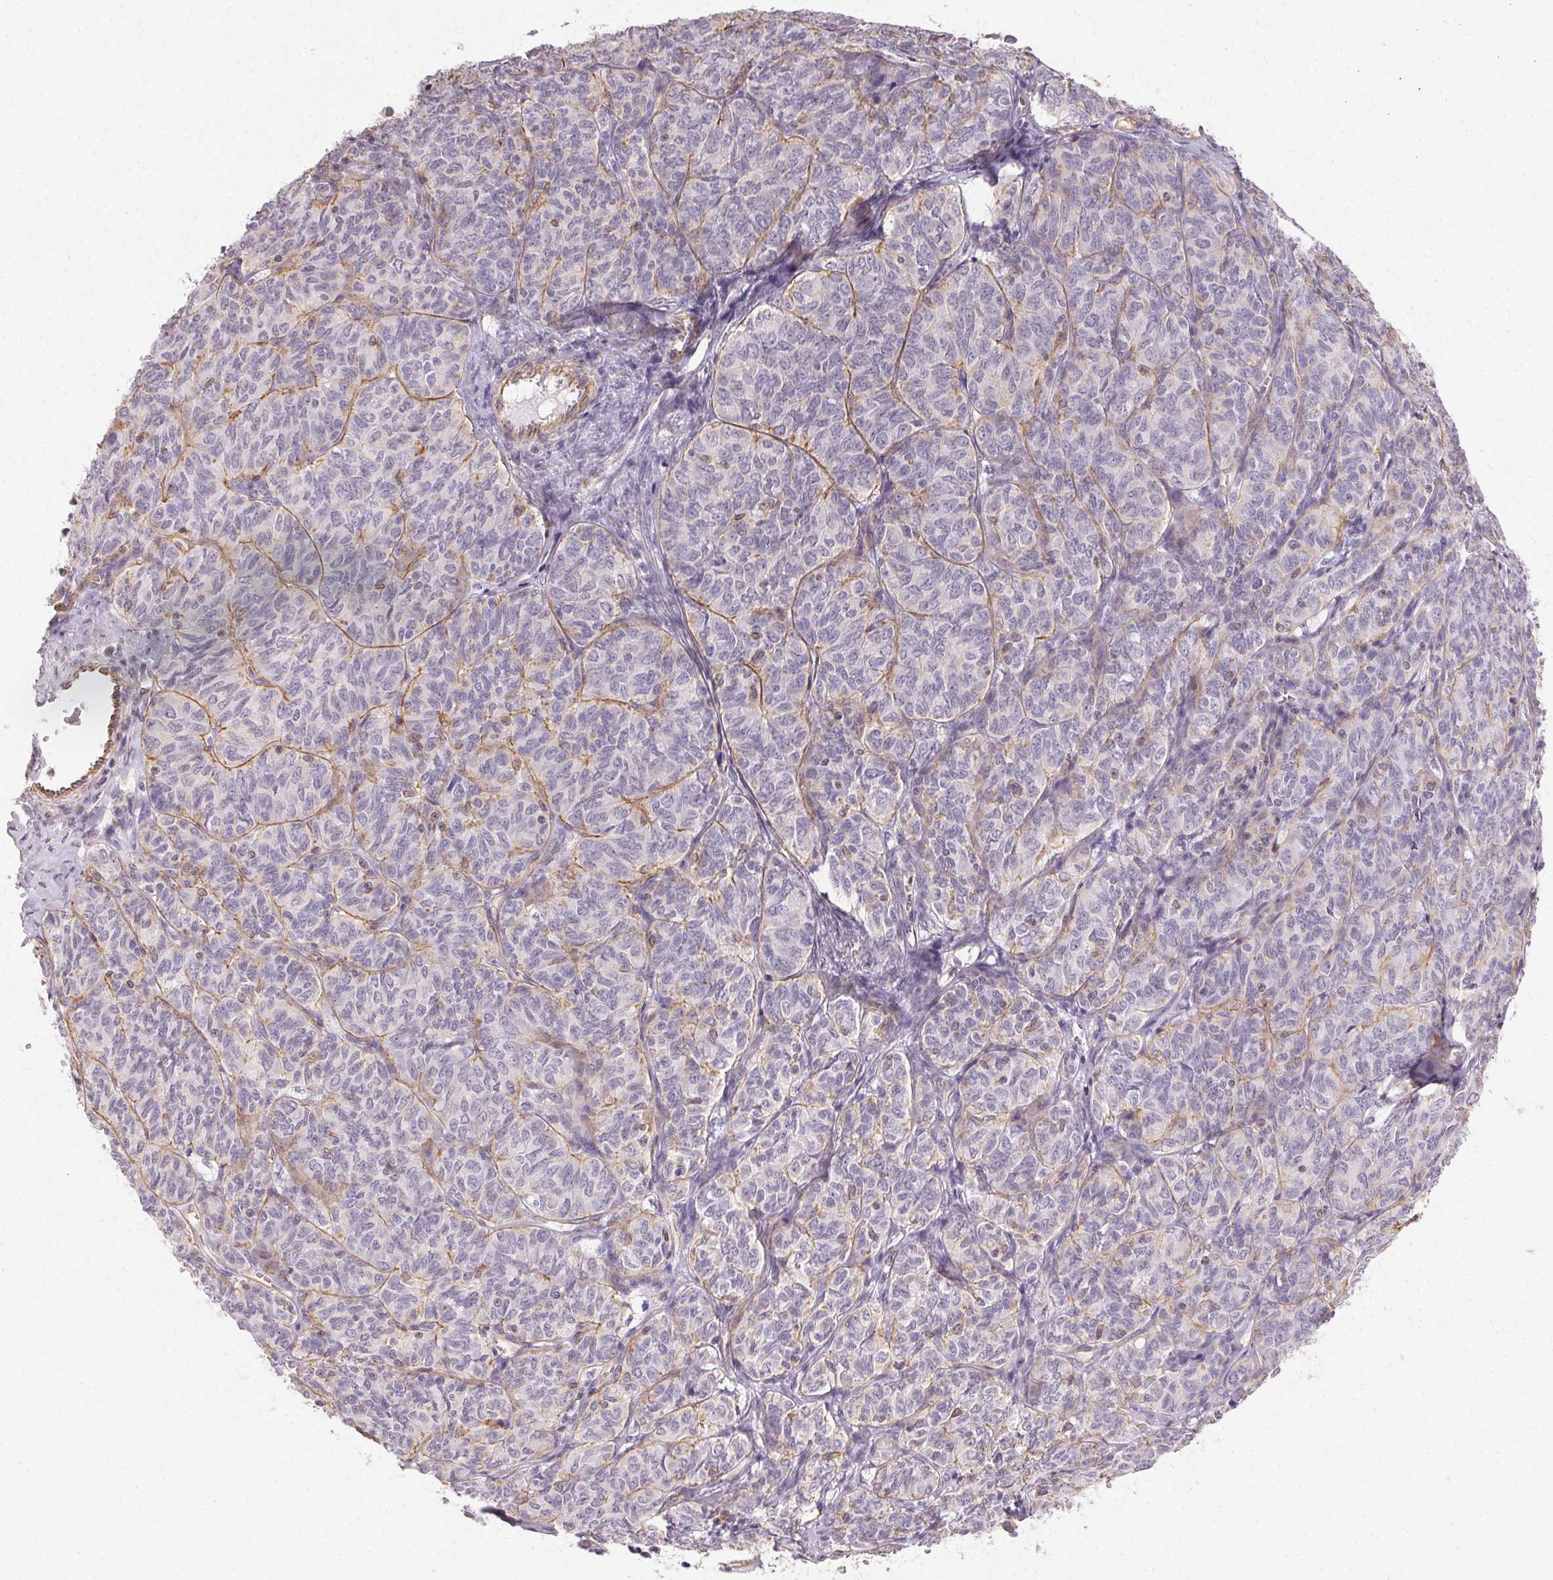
{"staining": {"intensity": "negative", "quantity": "none", "location": "none"}, "tissue": "ovarian cancer", "cell_type": "Tumor cells", "image_type": "cancer", "snomed": [{"axis": "morphology", "description": "Carcinoma, endometroid"}, {"axis": "topography", "description": "Ovary"}], "caption": "The immunohistochemistry (IHC) histopathology image has no significant expression in tumor cells of ovarian cancer (endometroid carcinoma) tissue.", "gene": "PLA2G4F", "patient": {"sex": "female", "age": 80}}